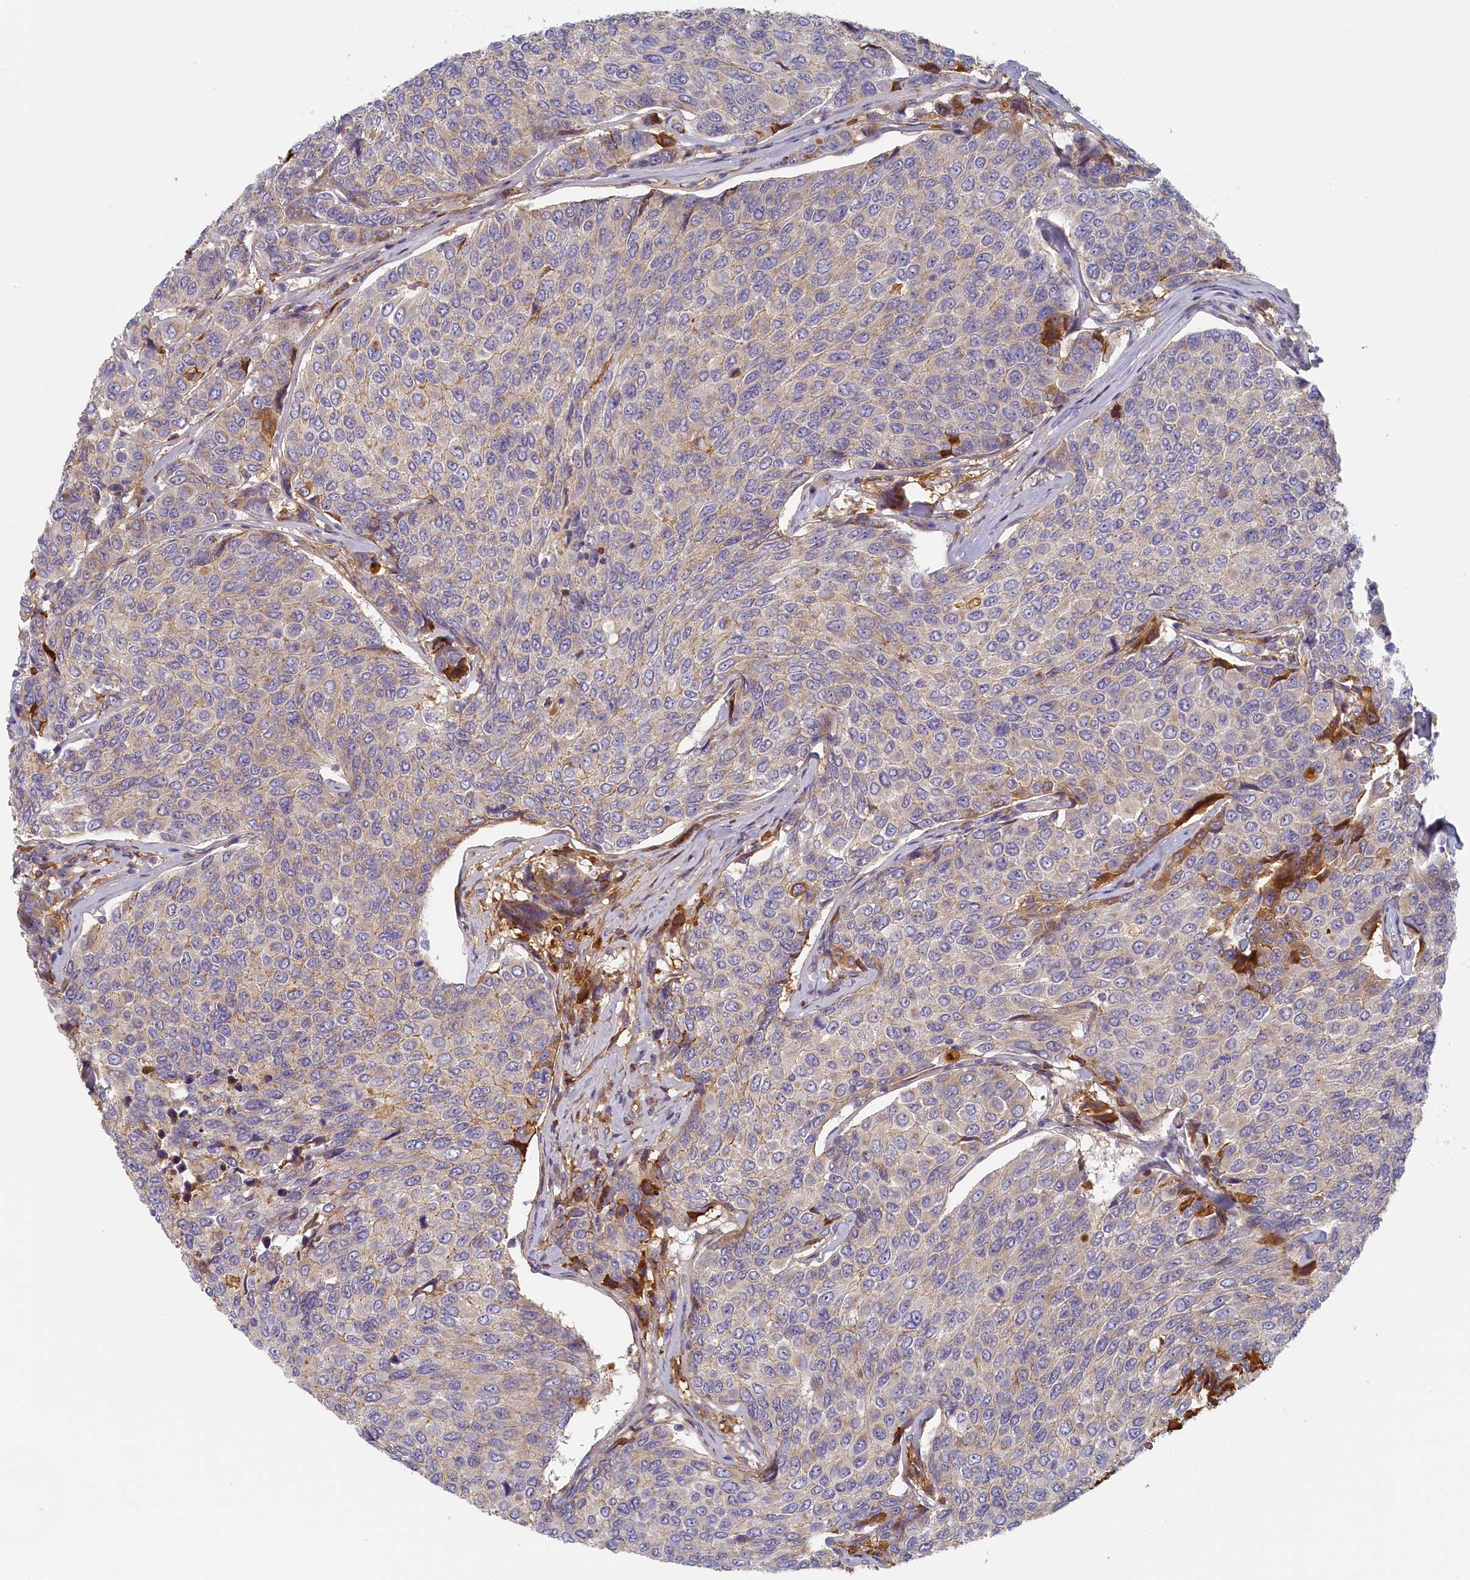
{"staining": {"intensity": "moderate", "quantity": "<25%", "location": "cytoplasmic/membranous"}, "tissue": "breast cancer", "cell_type": "Tumor cells", "image_type": "cancer", "snomed": [{"axis": "morphology", "description": "Duct carcinoma"}, {"axis": "topography", "description": "Breast"}], "caption": "Immunohistochemistry photomicrograph of neoplastic tissue: human breast cancer stained using immunohistochemistry (IHC) shows low levels of moderate protein expression localized specifically in the cytoplasmic/membranous of tumor cells, appearing as a cytoplasmic/membranous brown color.", "gene": "STX16", "patient": {"sex": "female", "age": 55}}